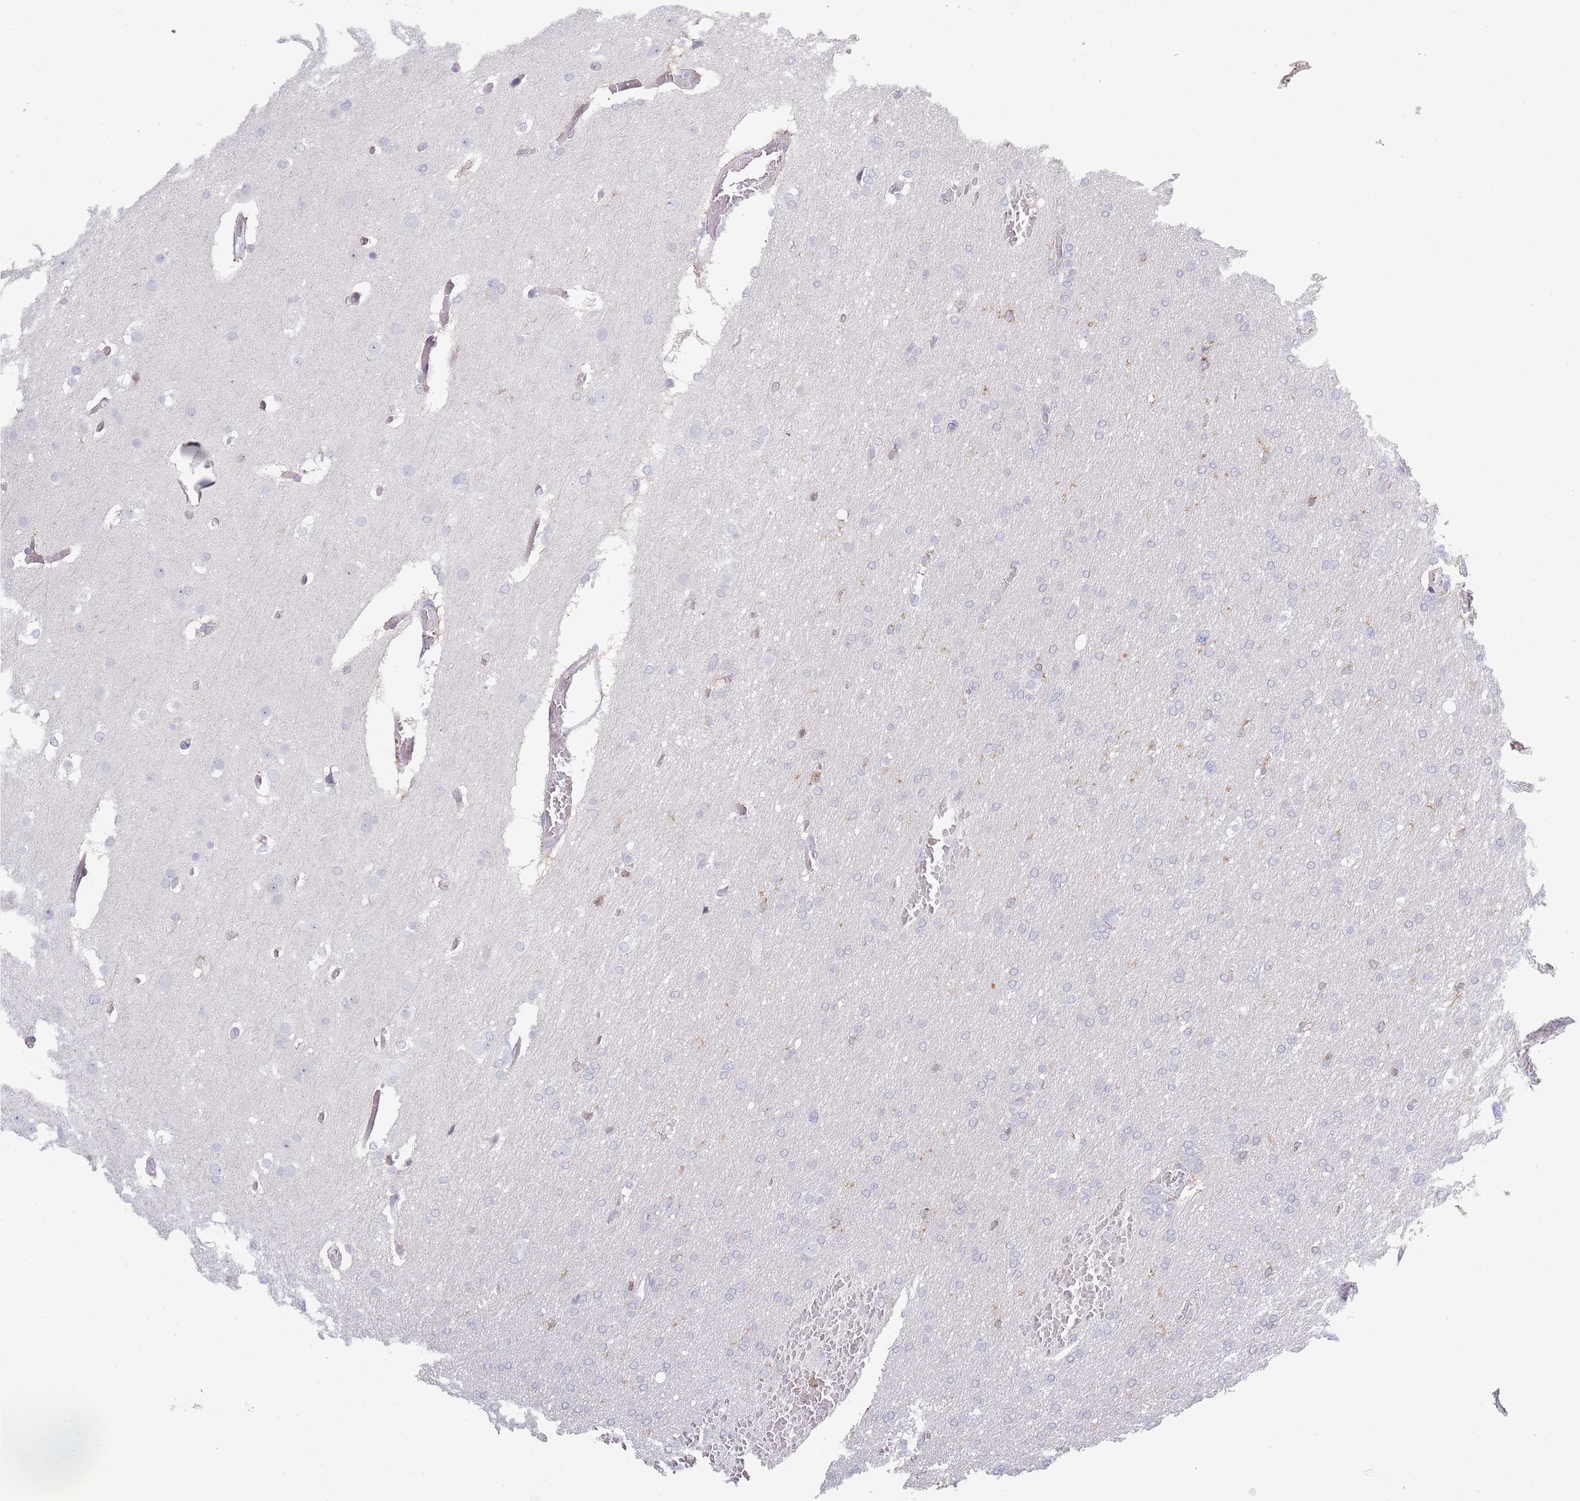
{"staining": {"intensity": "negative", "quantity": "none", "location": "none"}, "tissue": "glioma", "cell_type": "Tumor cells", "image_type": "cancer", "snomed": [{"axis": "morphology", "description": "Glioma, malignant, High grade"}, {"axis": "topography", "description": "Cerebral cortex"}], "caption": "Tumor cells show no significant staining in glioma.", "gene": "LPXN", "patient": {"sex": "female", "age": 36}}